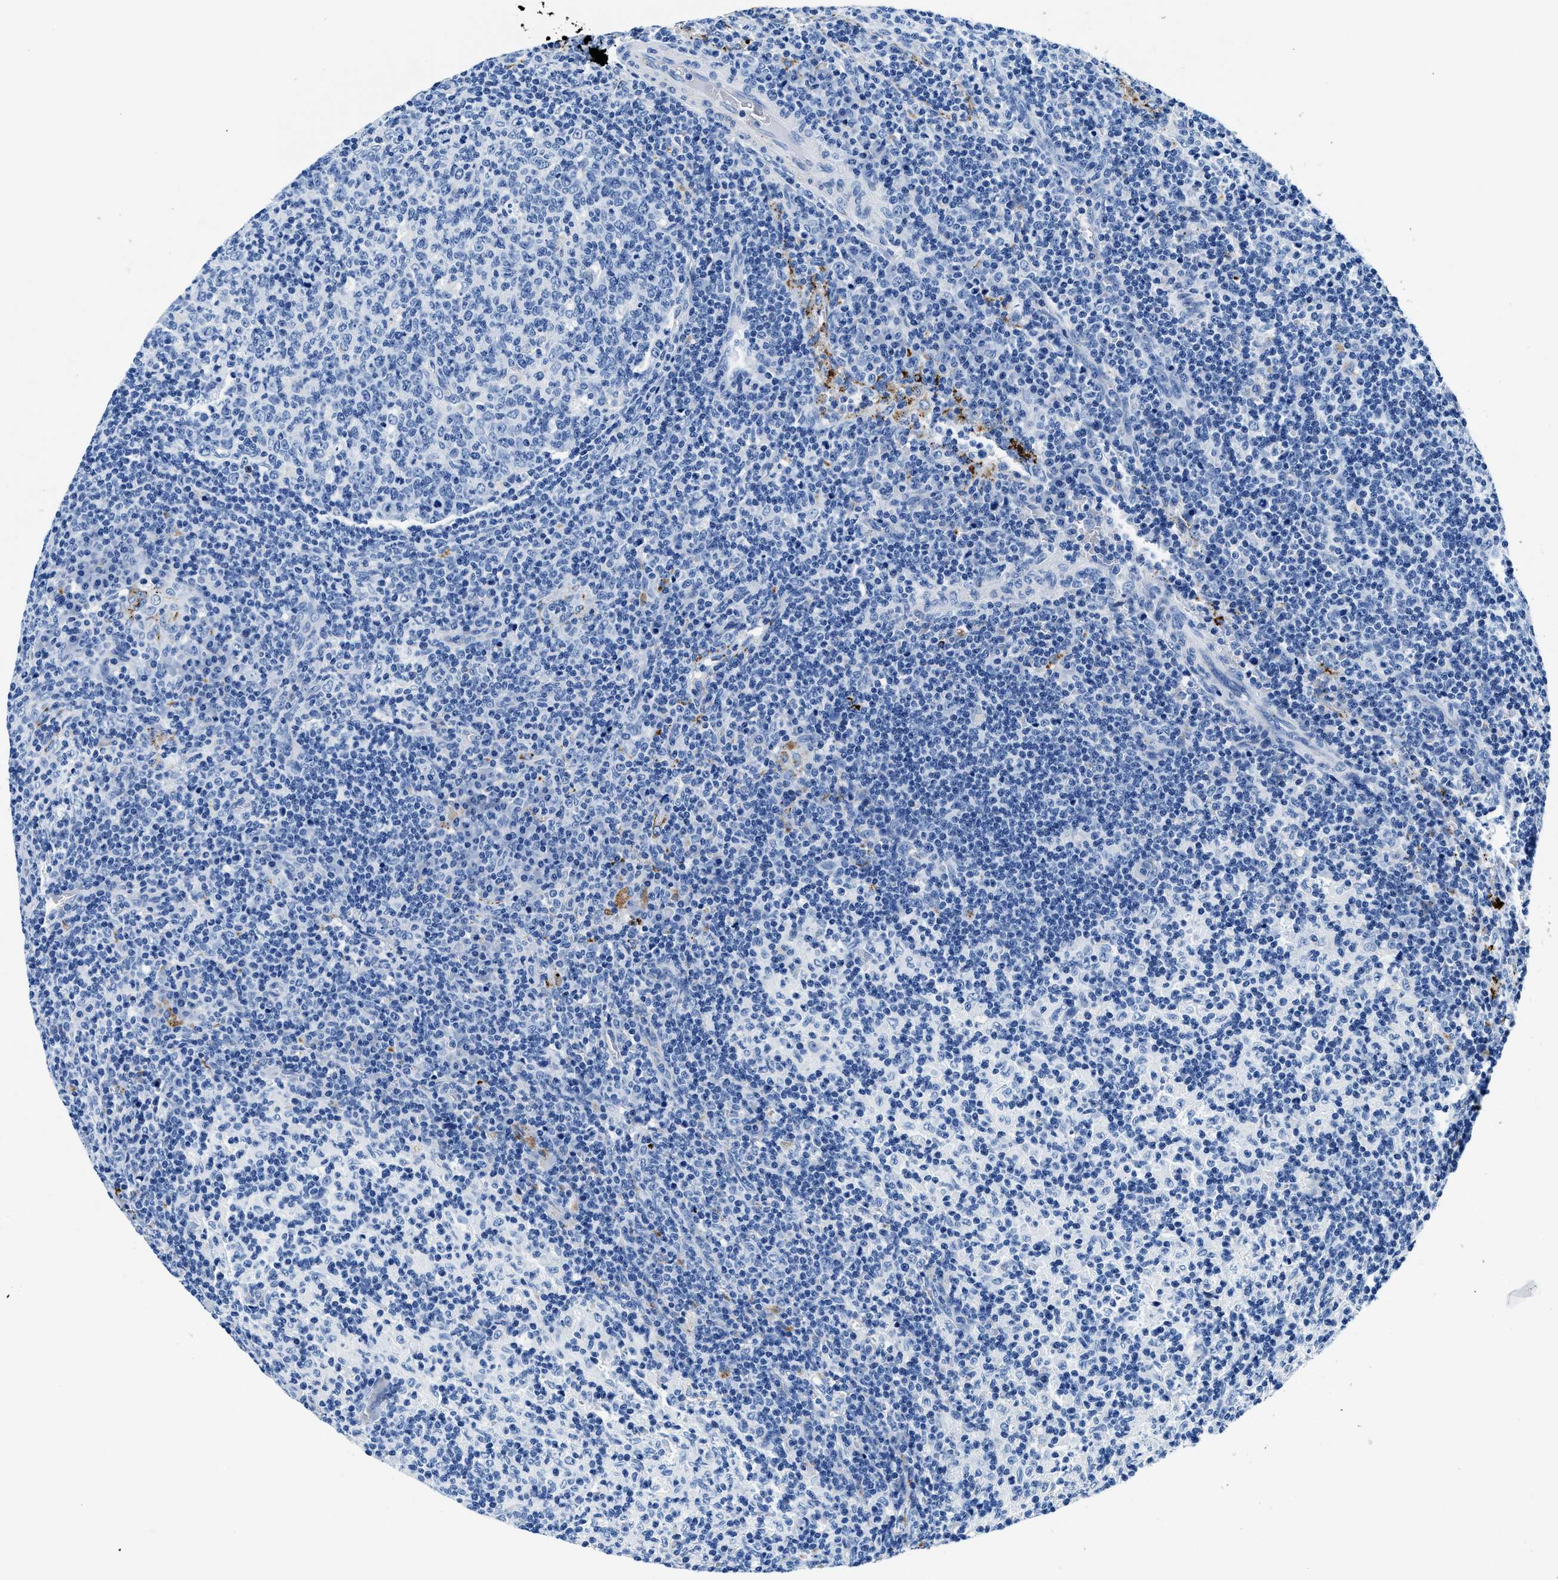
{"staining": {"intensity": "negative", "quantity": "none", "location": "none"}, "tissue": "lymph node", "cell_type": "Germinal center cells", "image_type": "normal", "snomed": [{"axis": "morphology", "description": "Normal tissue, NOS"}, {"axis": "morphology", "description": "Inflammation, NOS"}, {"axis": "topography", "description": "Lymph node"}], "caption": "Benign lymph node was stained to show a protein in brown. There is no significant positivity in germinal center cells. The staining was performed using DAB to visualize the protein expression in brown, while the nuclei were stained in blue with hematoxylin (Magnification: 20x).", "gene": "OR14K1", "patient": {"sex": "male", "age": 55}}